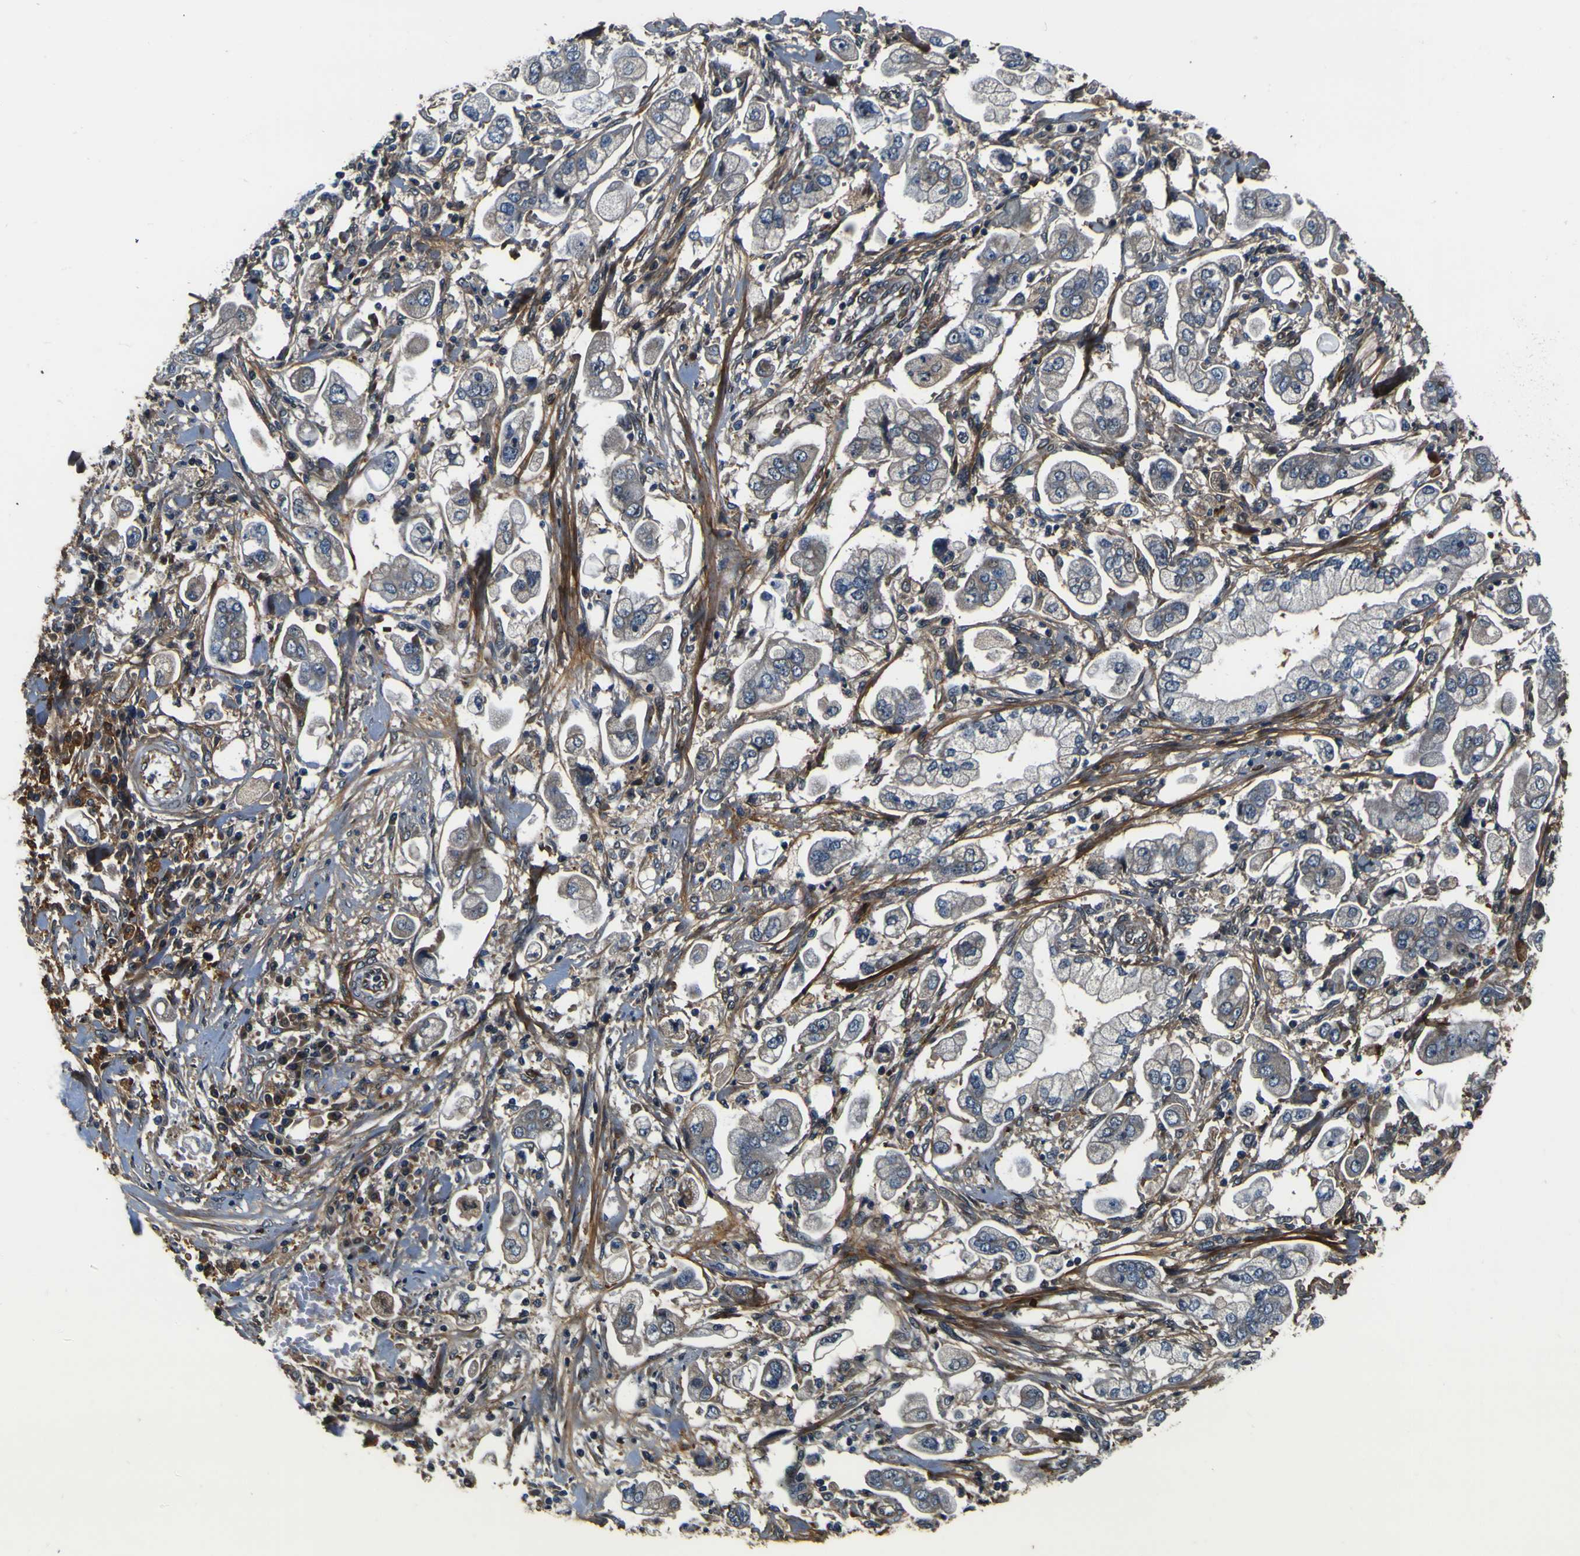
{"staining": {"intensity": "negative", "quantity": "none", "location": "none"}, "tissue": "stomach cancer", "cell_type": "Tumor cells", "image_type": "cancer", "snomed": [{"axis": "morphology", "description": "Adenocarcinoma, NOS"}, {"axis": "topography", "description": "Stomach"}], "caption": "Immunohistochemistry (IHC) of human stomach cancer (adenocarcinoma) reveals no staining in tumor cells. (IHC, brightfield microscopy, high magnification).", "gene": "POSTN", "patient": {"sex": "male", "age": 62}}